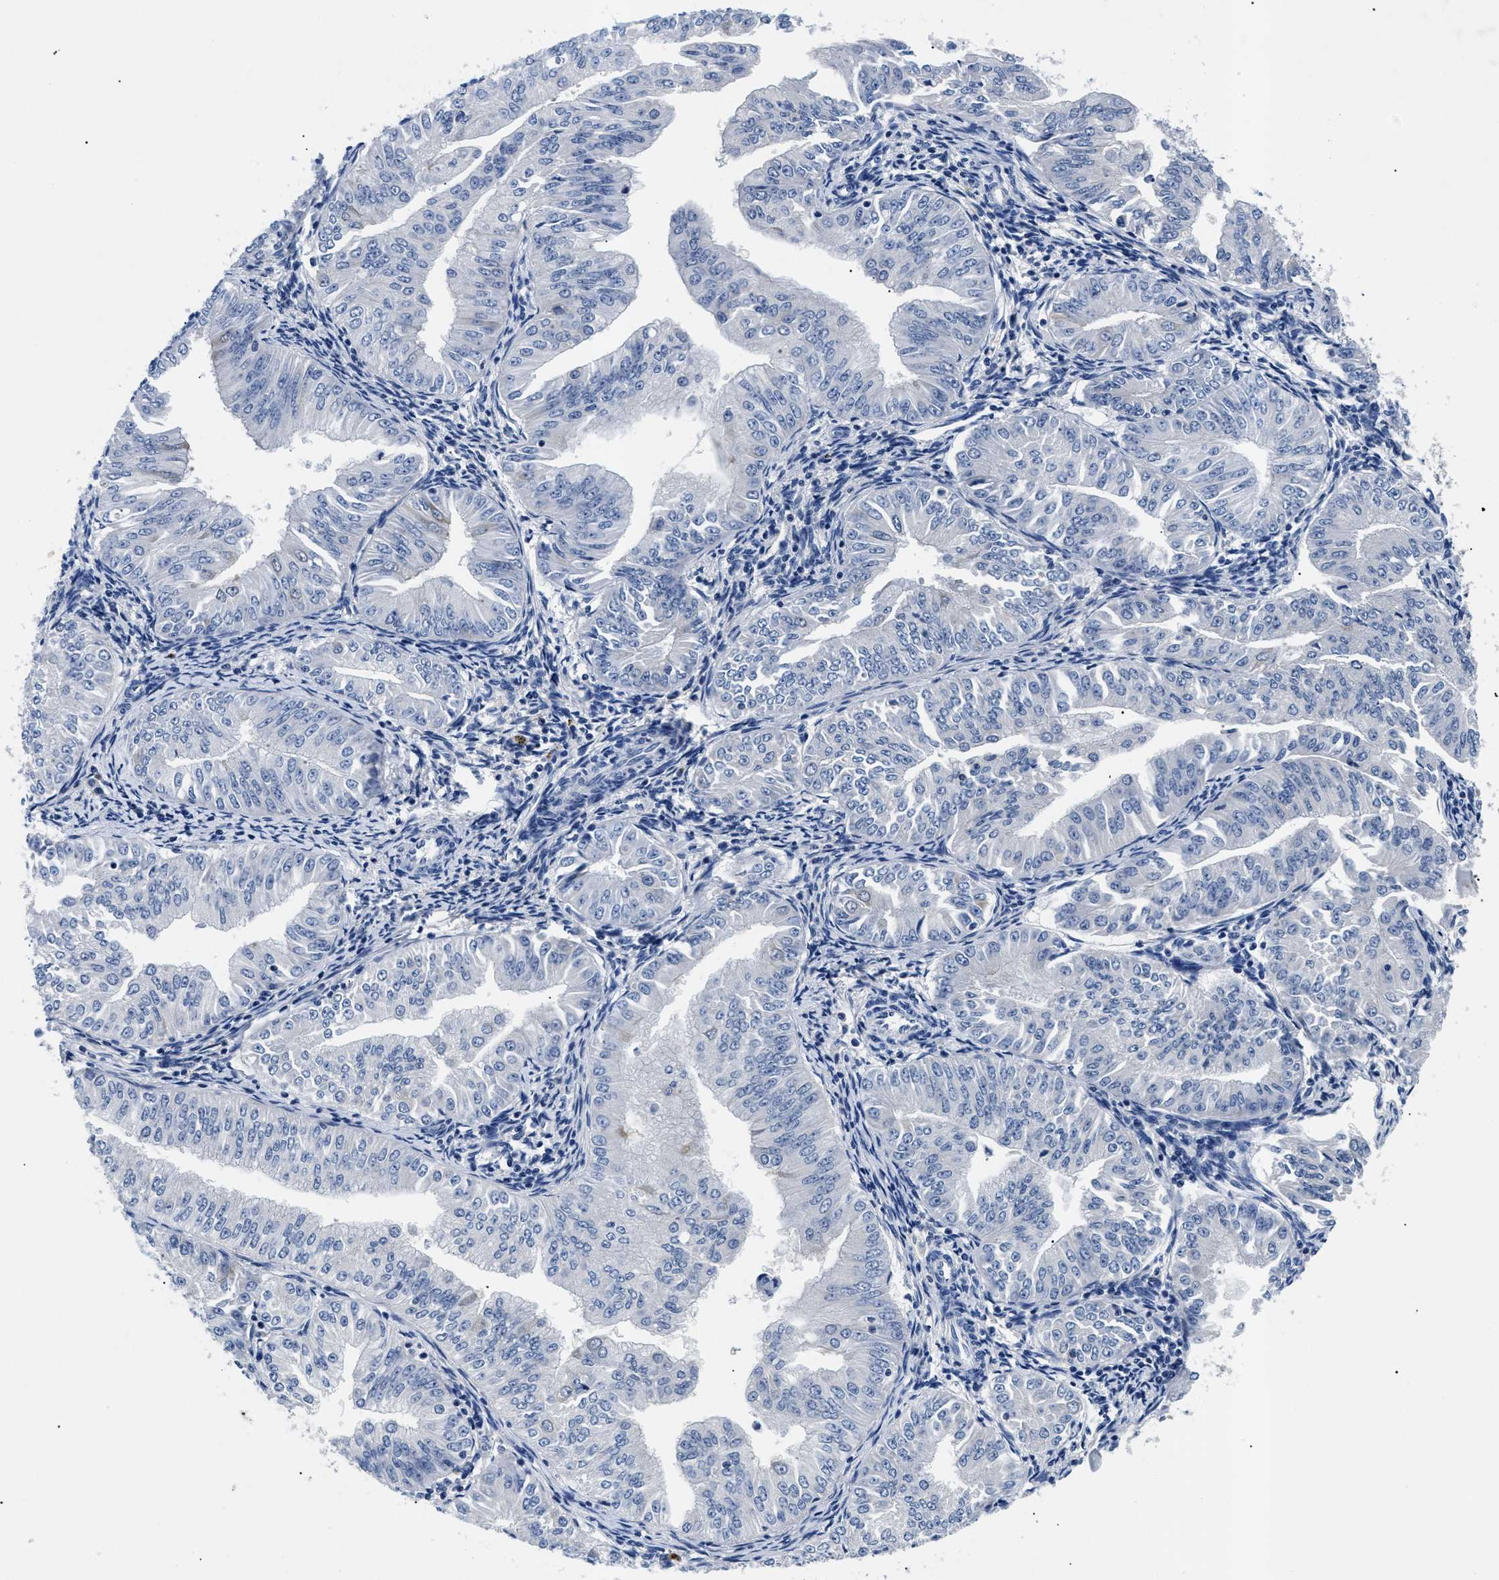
{"staining": {"intensity": "negative", "quantity": "none", "location": "none"}, "tissue": "endometrial cancer", "cell_type": "Tumor cells", "image_type": "cancer", "snomed": [{"axis": "morphology", "description": "Normal tissue, NOS"}, {"axis": "morphology", "description": "Adenocarcinoma, NOS"}, {"axis": "topography", "description": "Endometrium"}], "caption": "An IHC photomicrograph of endometrial cancer (adenocarcinoma) is shown. There is no staining in tumor cells of endometrial cancer (adenocarcinoma). The staining is performed using DAB brown chromogen with nuclei counter-stained in using hematoxylin.", "gene": "MEA1", "patient": {"sex": "female", "age": 53}}